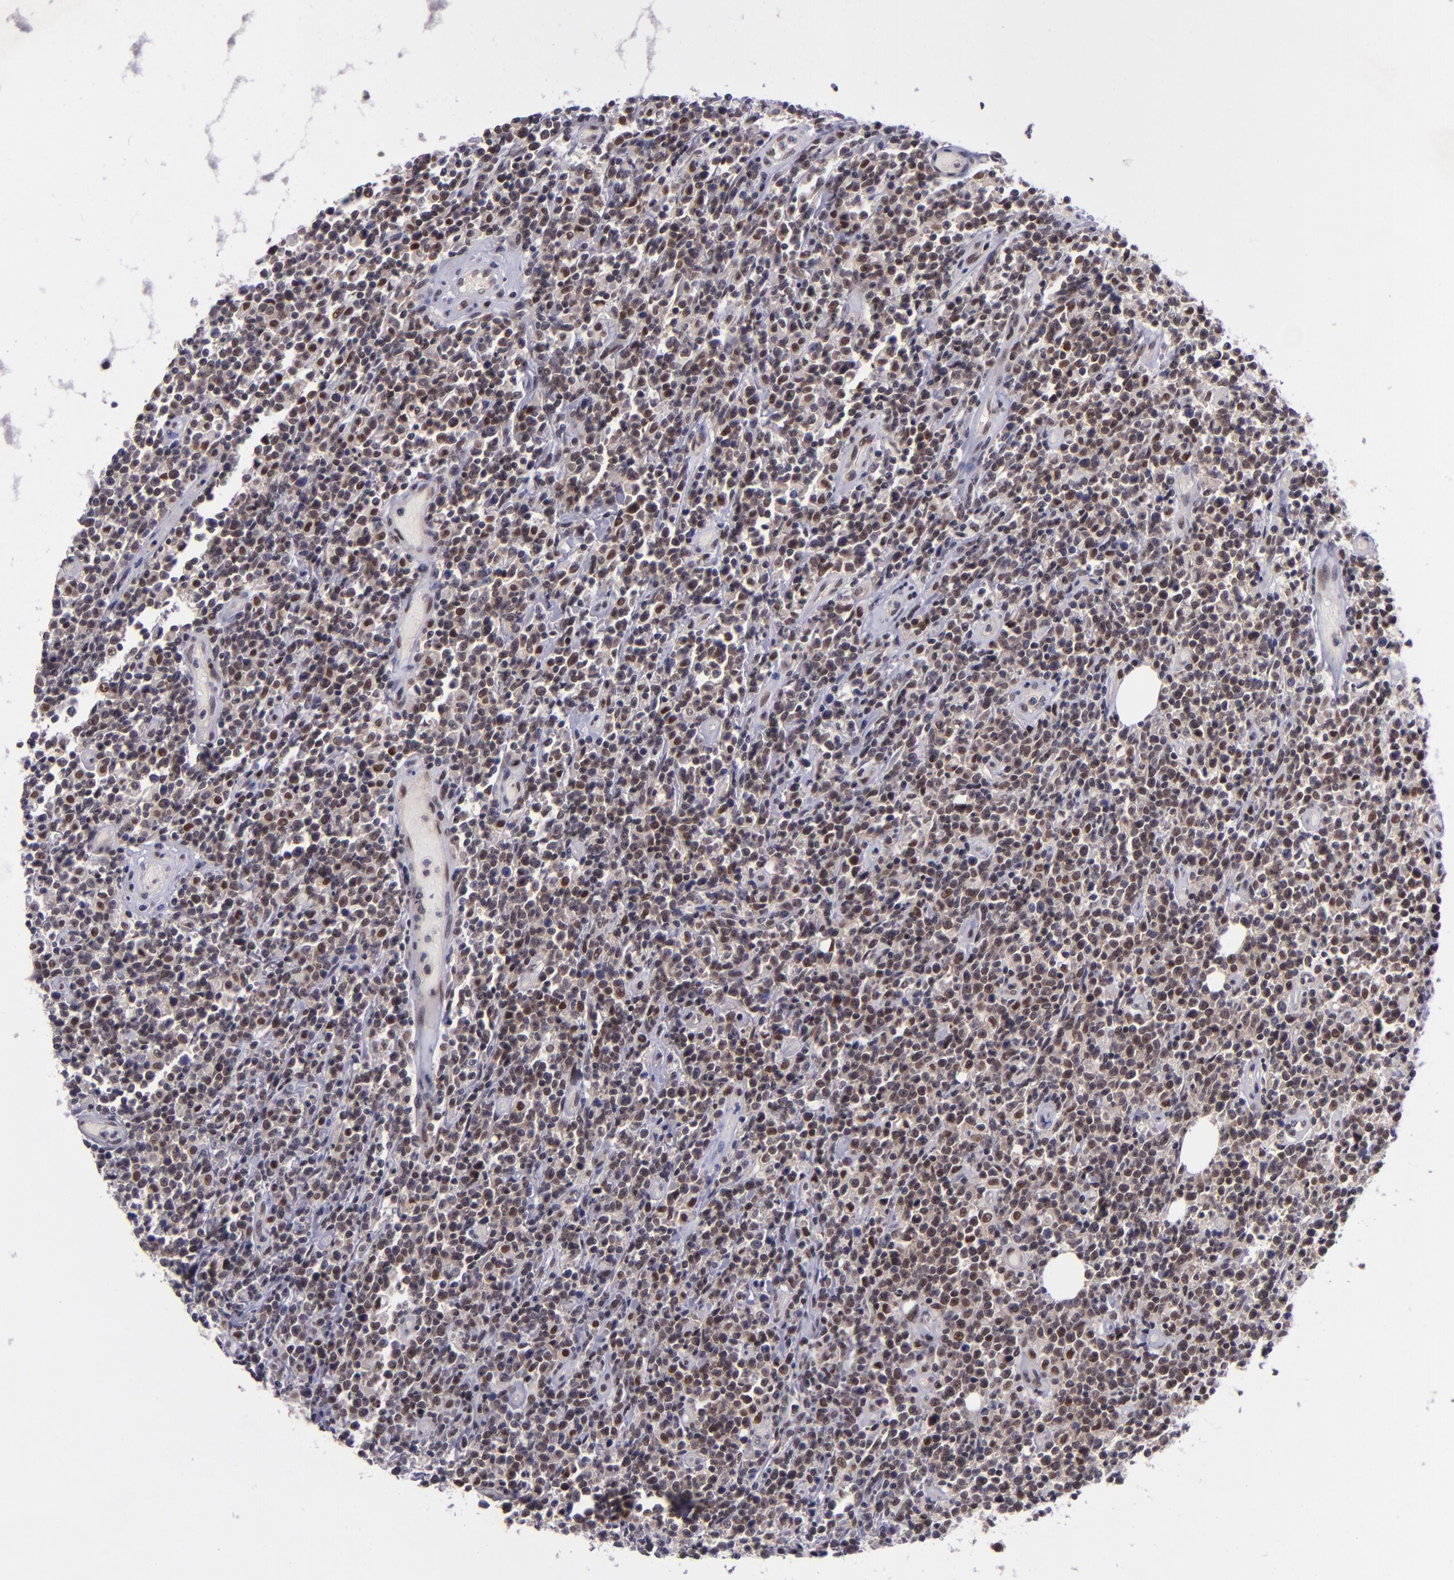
{"staining": {"intensity": "moderate", "quantity": ">75%", "location": "cytoplasmic/membranous,nuclear"}, "tissue": "lymphoma", "cell_type": "Tumor cells", "image_type": "cancer", "snomed": [{"axis": "morphology", "description": "Malignant lymphoma, non-Hodgkin's type, High grade"}, {"axis": "topography", "description": "Colon"}], "caption": "Human lymphoma stained with a brown dye exhibits moderate cytoplasmic/membranous and nuclear positive positivity in about >75% of tumor cells.", "gene": "BAG1", "patient": {"sex": "male", "age": 82}}